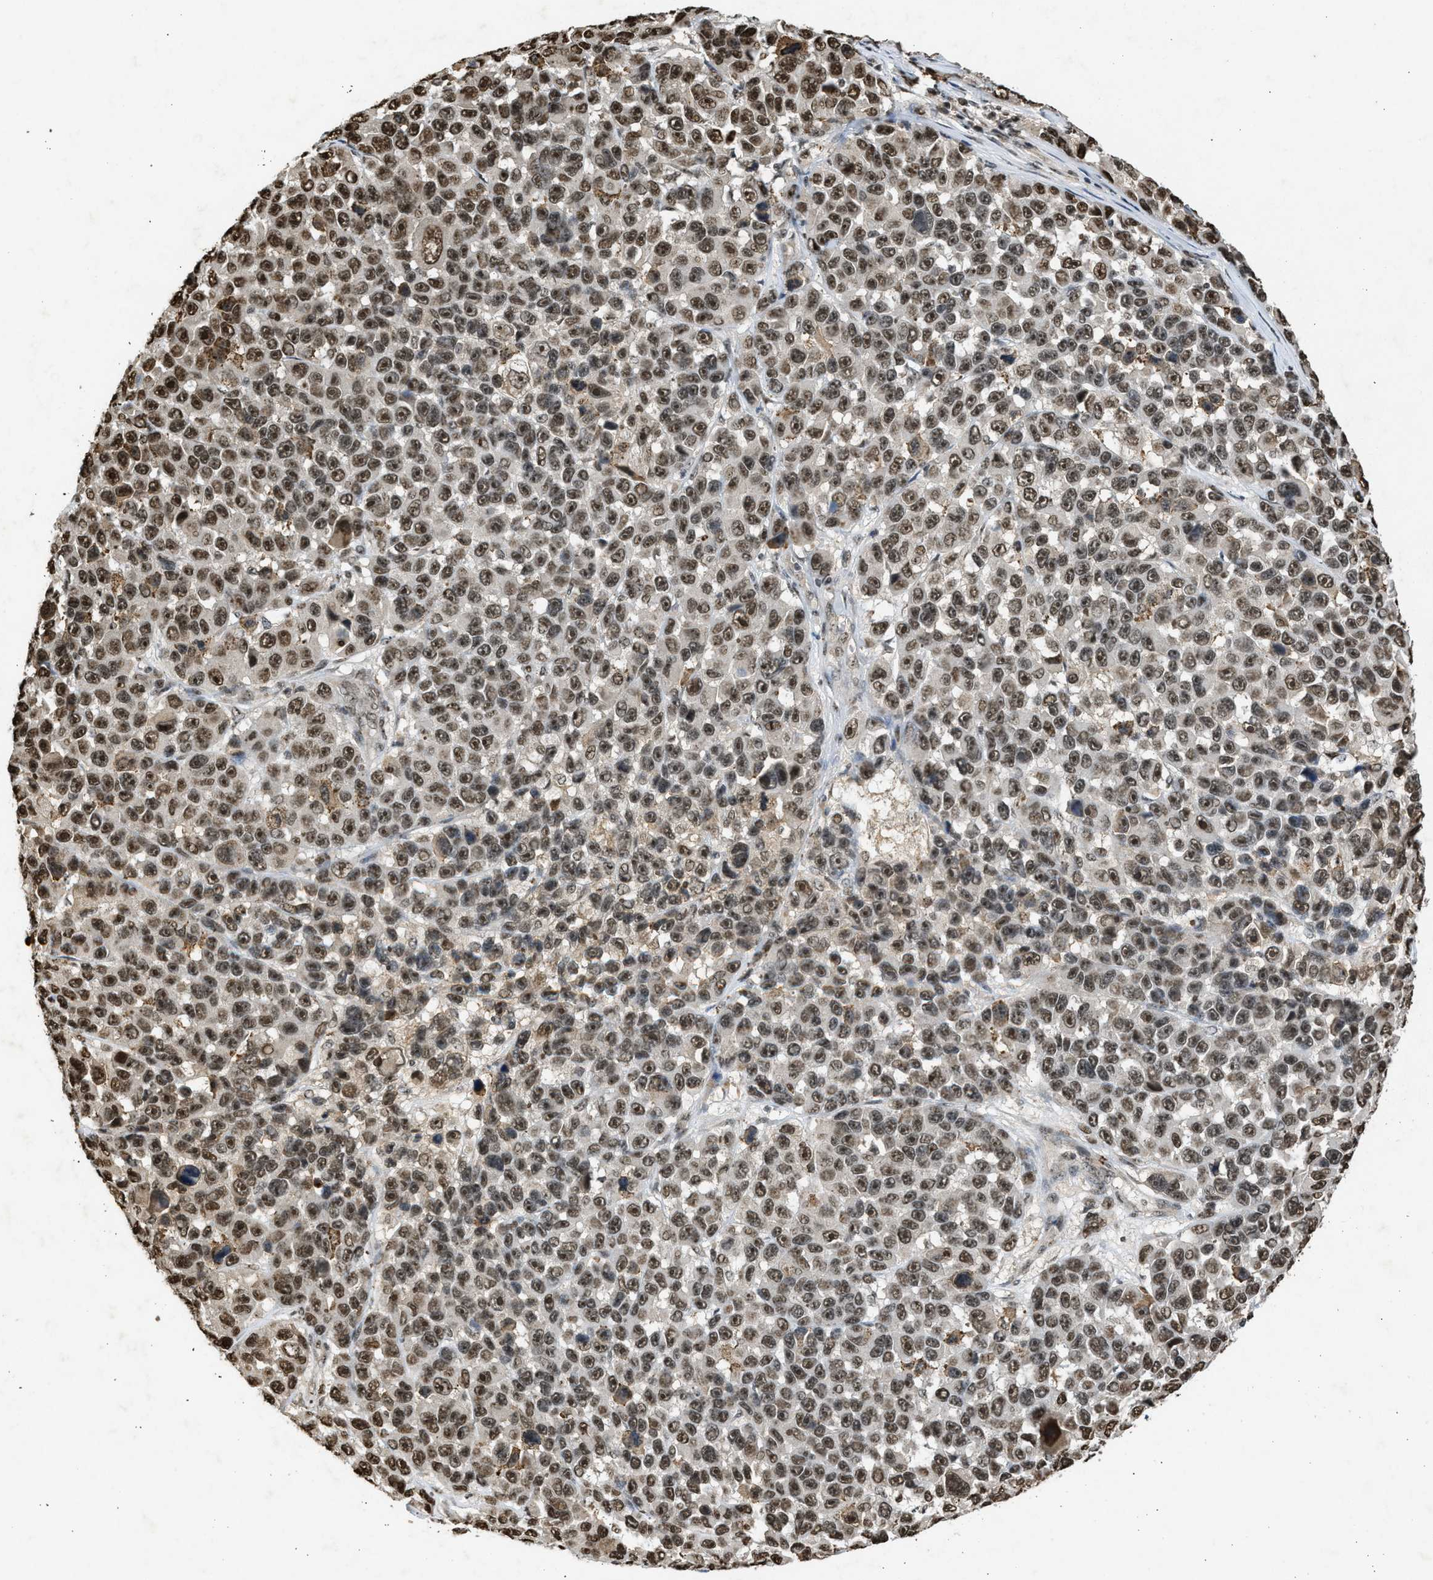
{"staining": {"intensity": "moderate", "quantity": ">75%", "location": "nuclear"}, "tissue": "melanoma", "cell_type": "Tumor cells", "image_type": "cancer", "snomed": [{"axis": "morphology", "description": "Malignant melanoma, NOS"}, {"axis": "topography", "description": "Skin"}], "caption": "The photomicrograph exhibits immunohistochemical staining of malignant melanoma. There is moderate nuclear positivity is seen in approximately >75% of tumor cells.", "gene": "TFDP2", "patient": {"sex": "male", "age": 53}}